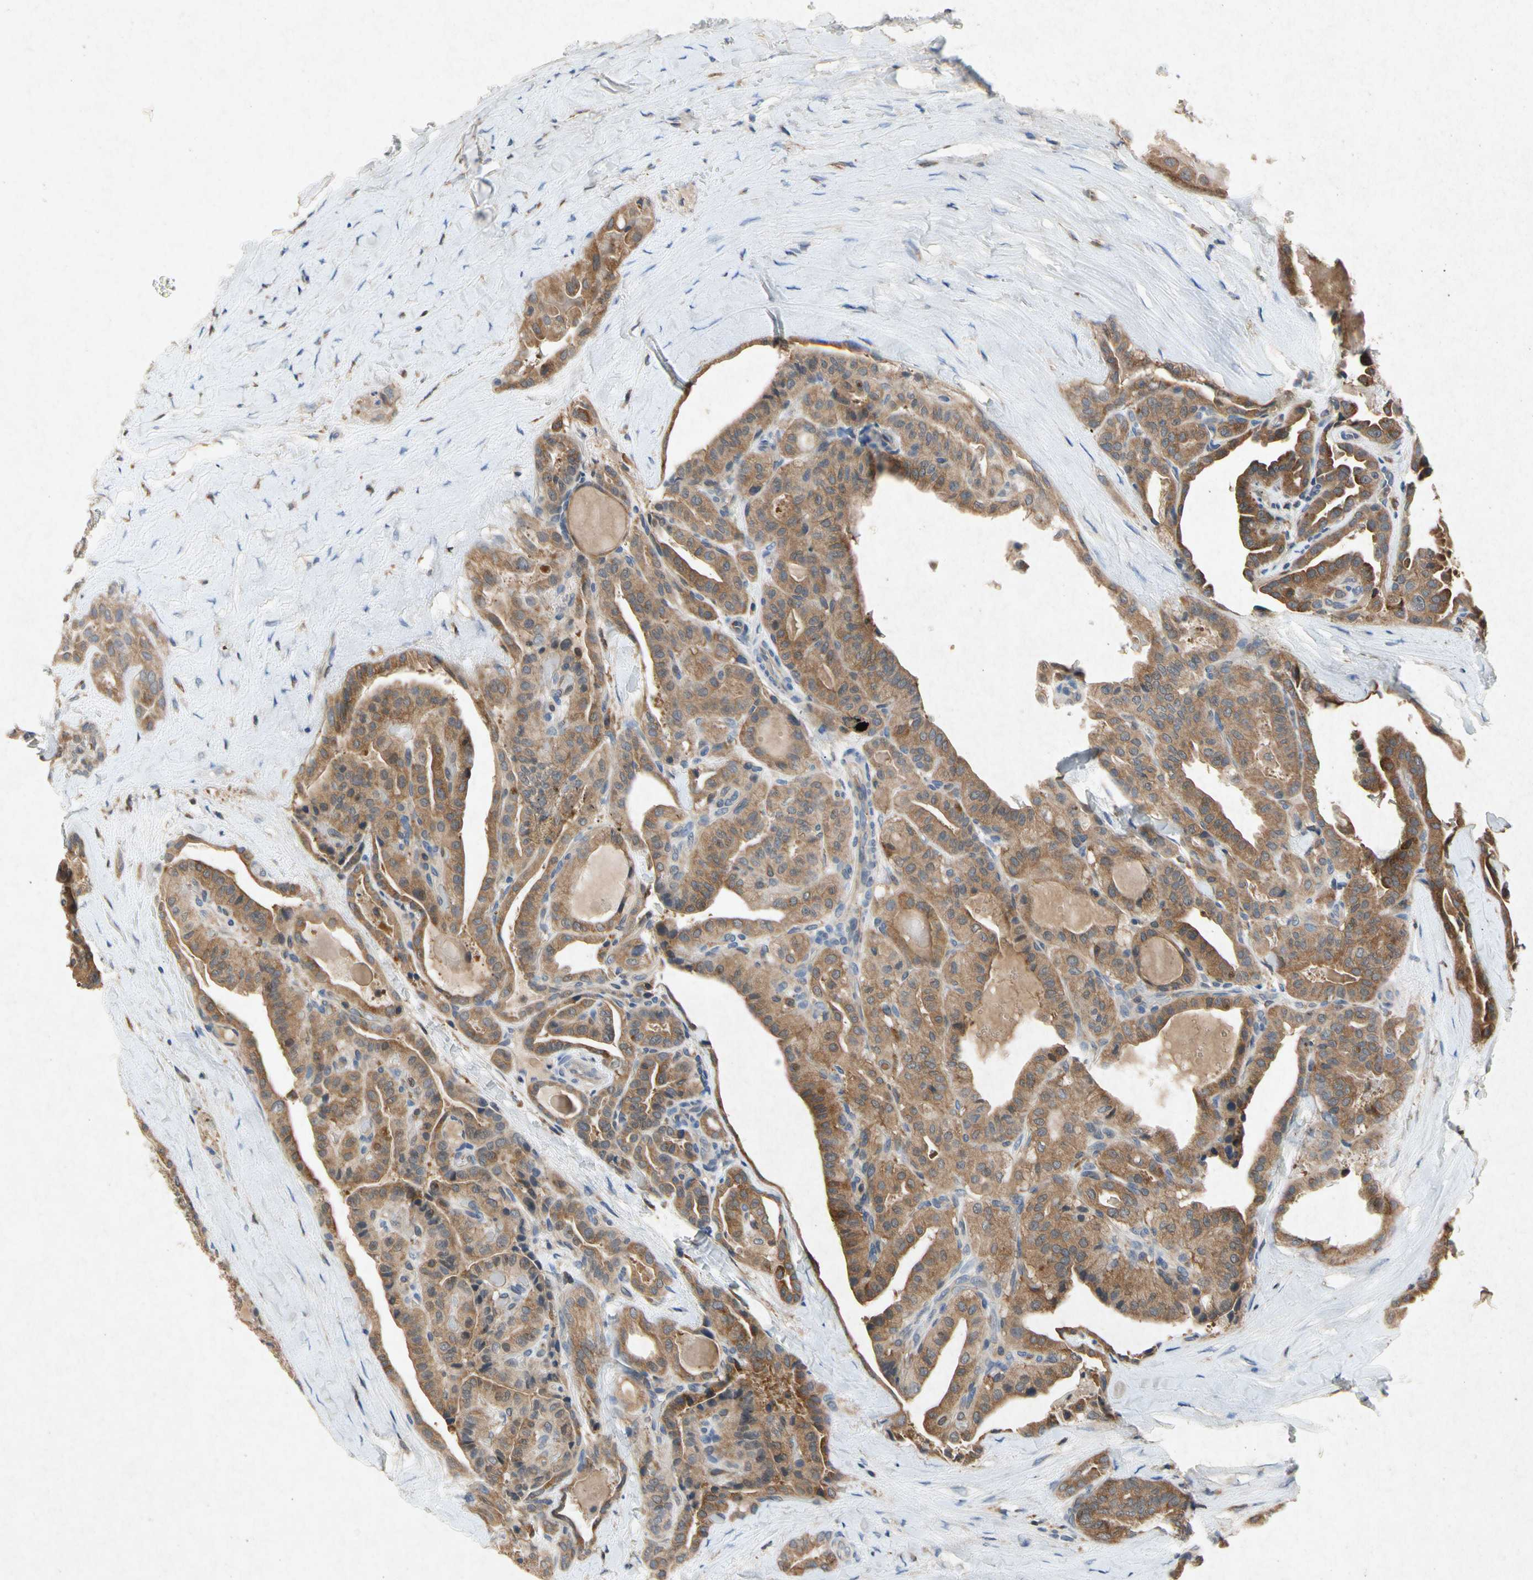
{"staining": {"intensity": "moderate", "quantity": ">75%", "location": "cytoplasmic/membranous"}, "tissue": "thyroid cancer", "cell_type": "Tumor cells", "image_type": "cancer", "snomed": [{"axis": "morphology", "description": "Papillary adenocarcinoma, NOS"}, {"axis": "topography", "description": "Thyroid gland"}], "caption": "There is medium levels of moderate cytoplasmic/membranous expression in tumor cells of papillary adenocarcinoma (thyroid), as demonstrated by immunohistochemical staining (brown color).", "gene": "RPS6KA1", "patient": {"sex": "male", "age": 77}}